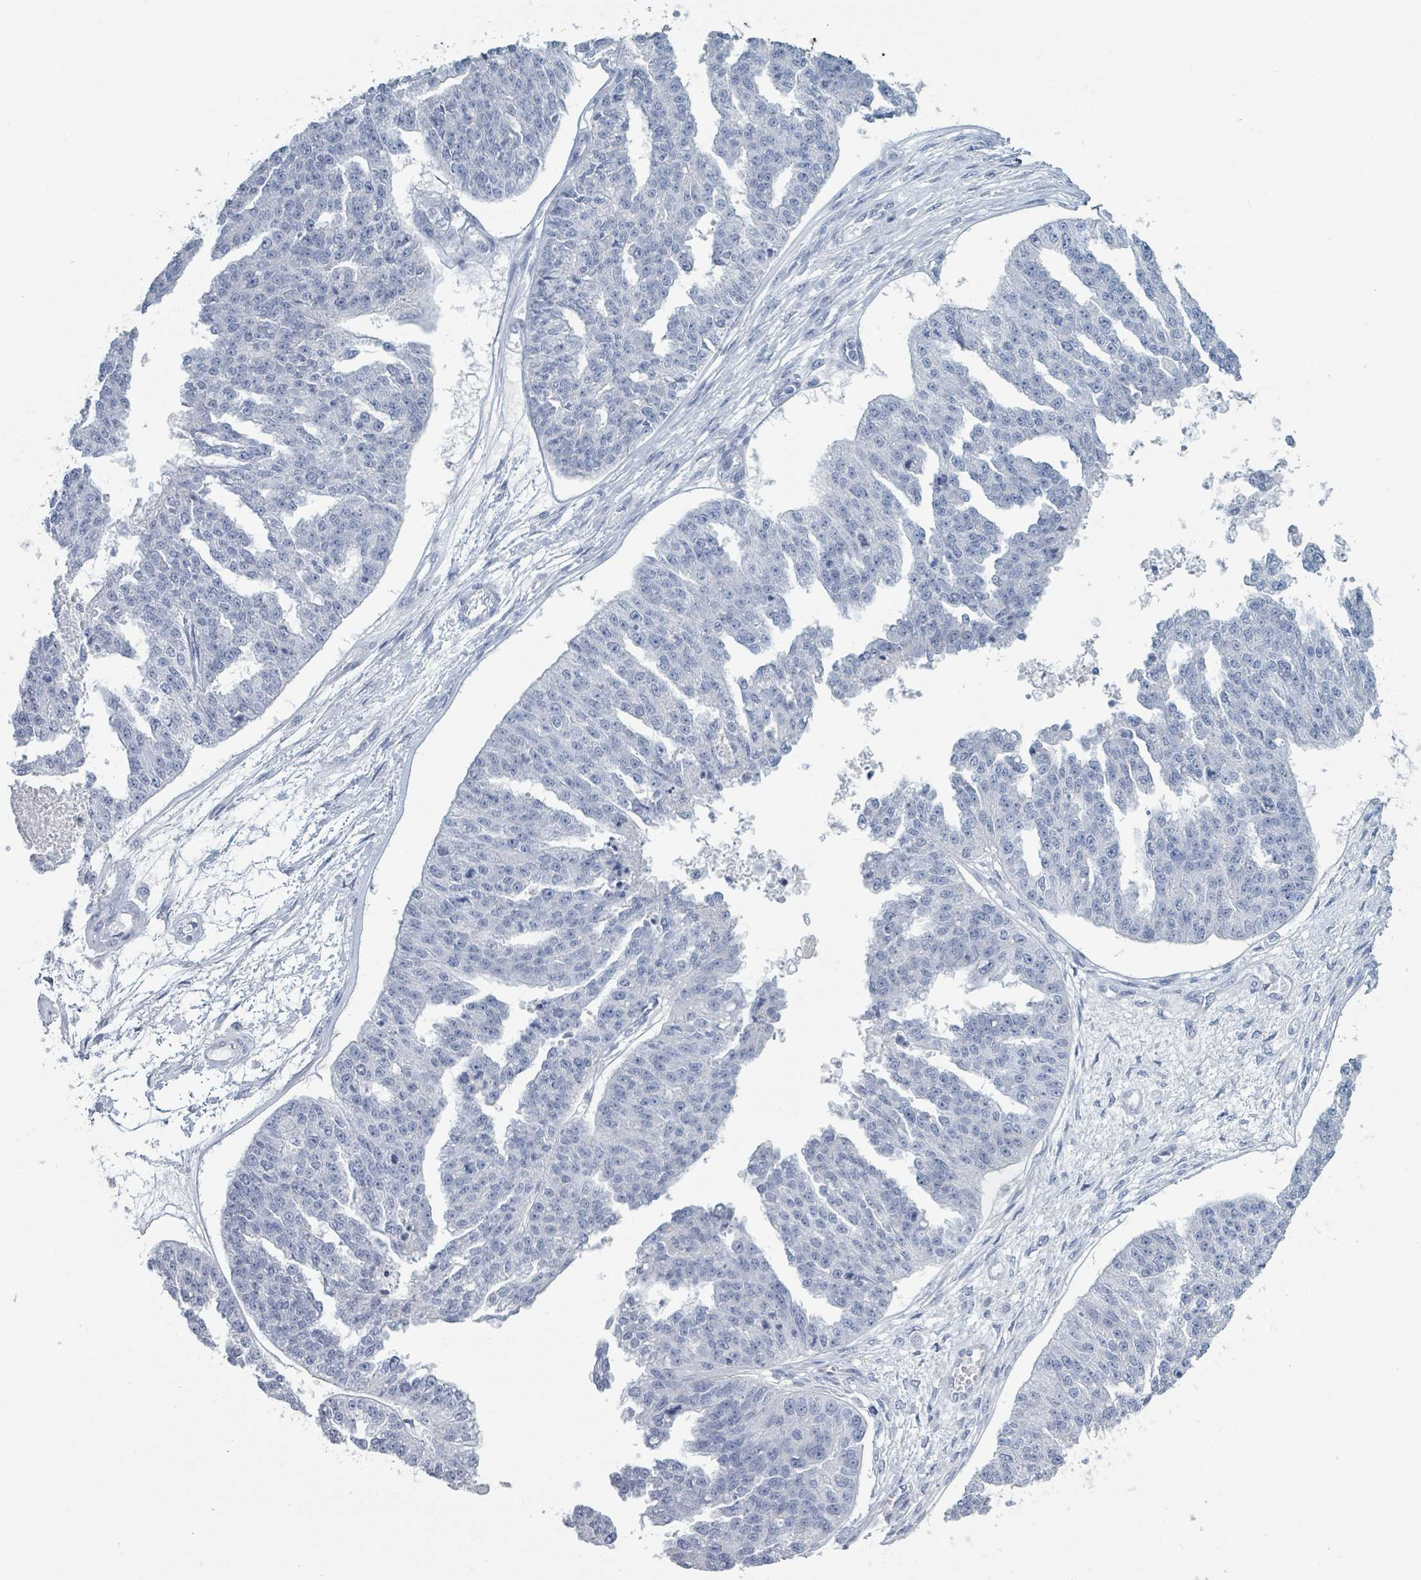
{"staining": {"intensity": "negative", "quantity": "none", "location": "none"}, "tissue": "ovarian cancer", "cell_type": "Tumor cells", "image_type": "cancer", "snomed": [{"axis": "morphology", "description": "Cystadenocarcinoma, serous, NOS"}, {"axis": "topography", "description": "Ovary"}], "caption": "IHC micrograph of human ovarian cancer (serous cystadenocarcinoma) stained for a protein (brown), which displays no positivity in tumor cells. (DAB immunohistochemistry (IHC) with hematoxylin counter stain).", "gene": "VPS13D", "patient": {"sex": "female", "age": 58}}